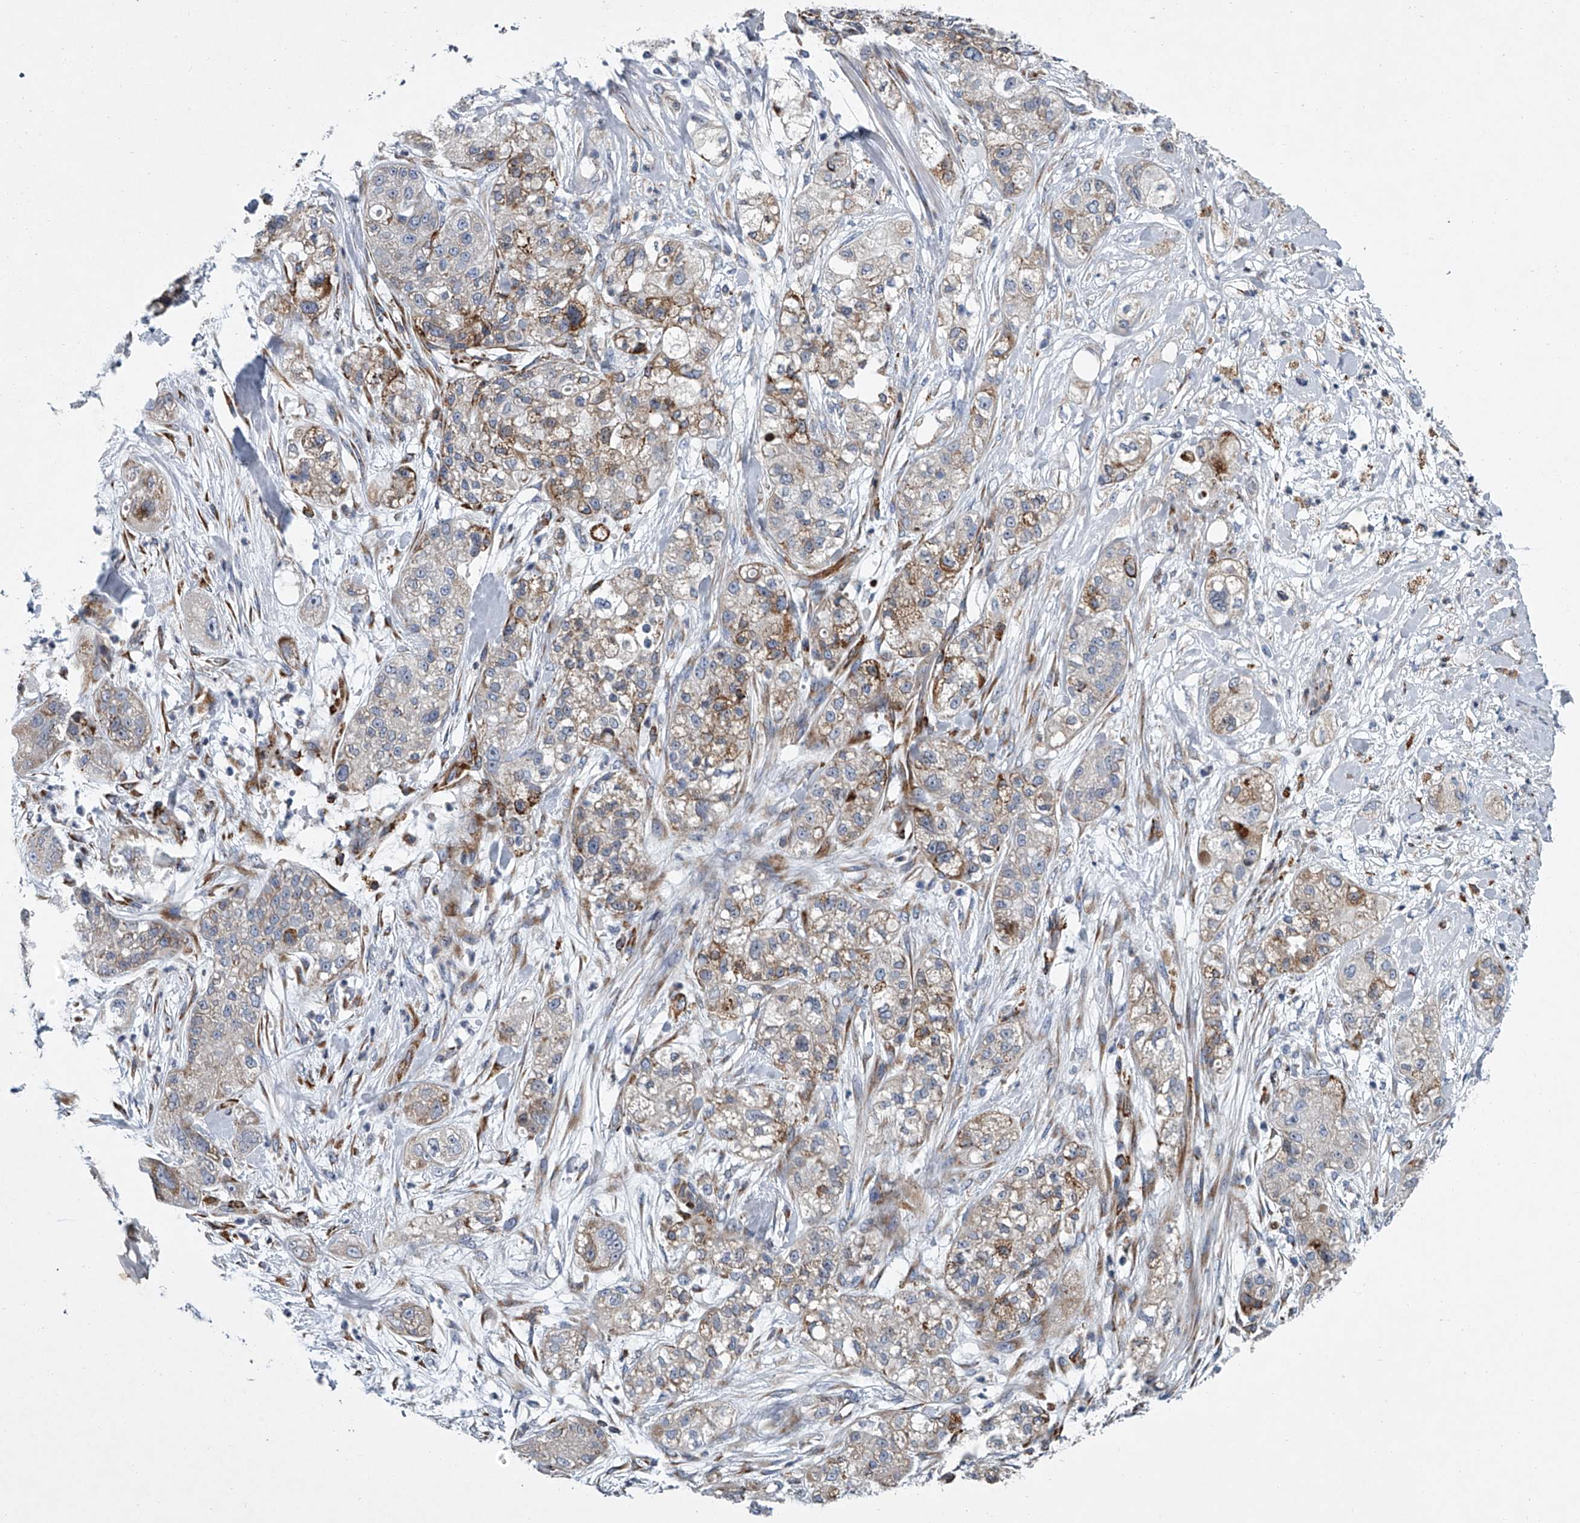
{"staining": {"intensity": "weak", "quantity": "<25%", "location": "cytoplasmic/membranous"}, "tissue": "pancreatic cancer", "cell_type": "Tumor cells", "image_type": "cancer", "snomed": [{"axis": "morphology", "description": "Adenocarcinoma, NOS"}, {"axis": "topography", "description": "Pancreas"}], "caption": "There is no significant staining in tumor cells of pancreatic cancer (adenocarcinoma).", "gene": "TMEM63C", "patient": {"sex": "female", "age": 78}}